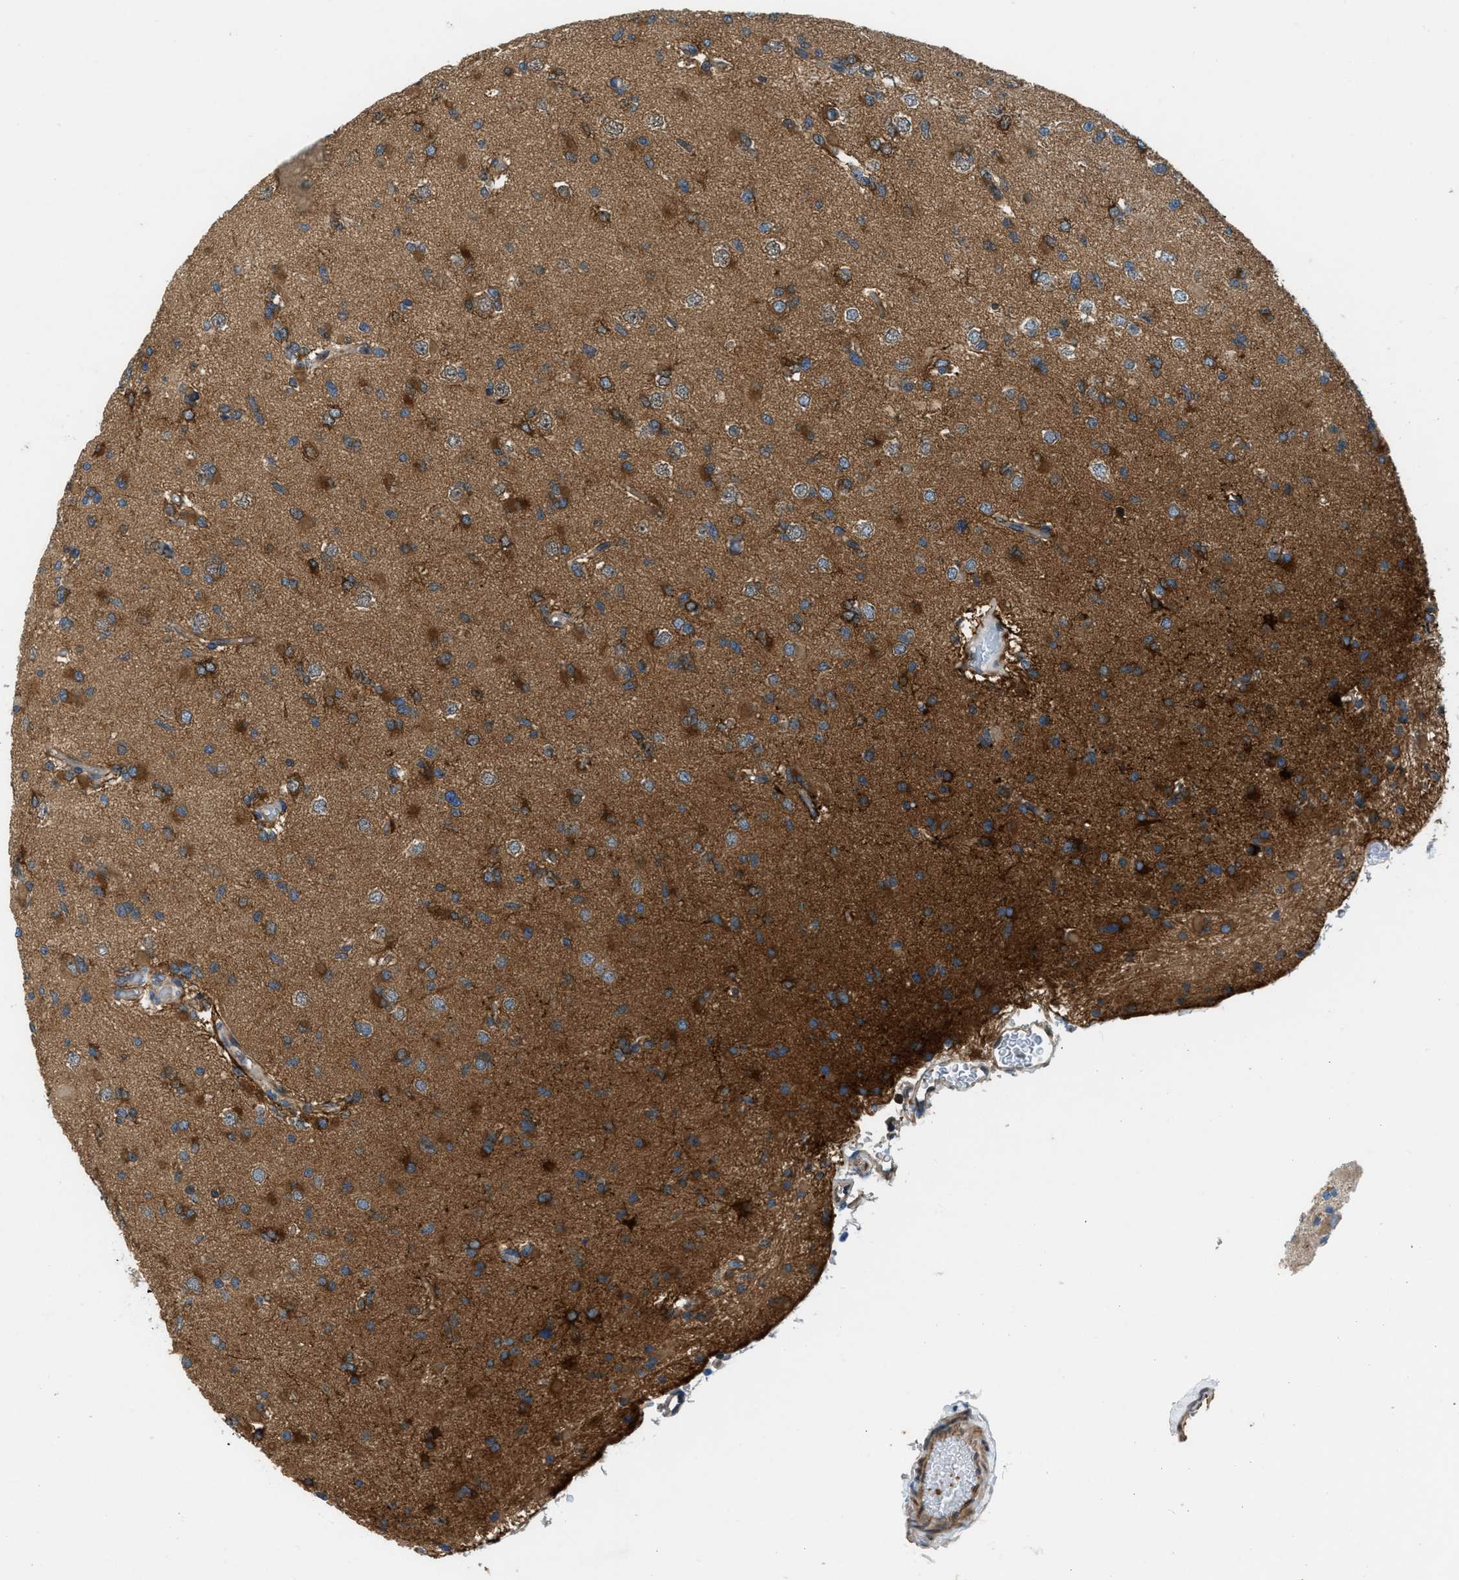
{"staining": {"intensity": "strong", "quantity": "25%-75%", "location": "cytoplasmic/membranous"}, "tissue": "glioma", "cell_type": "Tumor cells", "image_type": "cancer", "snomed": [{"axis": "morphology", "description": "Glioma, malignant, Low grade"}, {"axis": "topography", "description": "Brain"}], "caption": "Tumor cells display strong cytoplasmic/membranous staining in about 25%-75% of cells in malignant glioma (low-grade). The staining was performed using DAB (3,3'-diaminobenzidine) to visualize the protein expression in brown, while the nuclei were stained in blue with hematoxylin (Magnification: 20x).", "gene": "PFKP", "patient": {"sex": "female", "age": 22}}